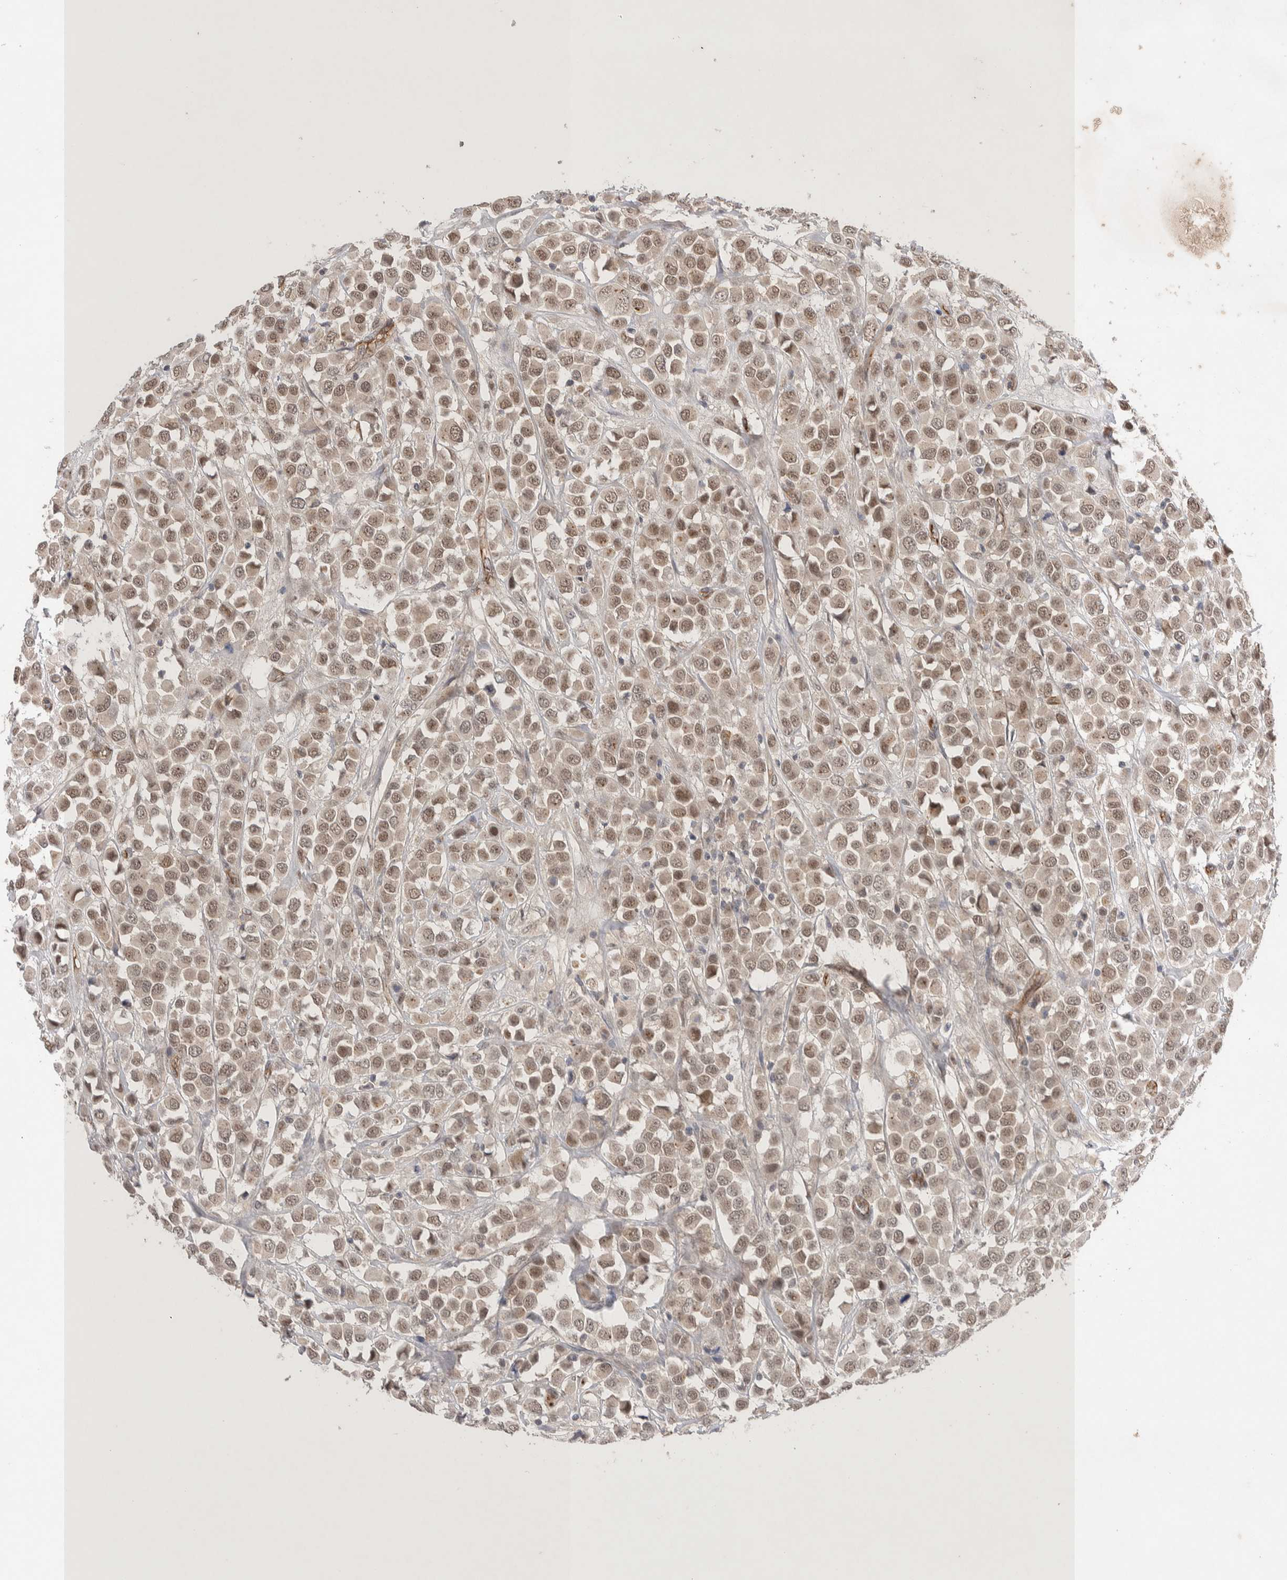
{"staining": {"intensity": "weak", "quantity": ">75%", "location": "nuclear"}, "tissue": "breast cancer", "cell_type": "Tumor cells", "image_type": "cancer", "snomed": [{"axis": "morphology", "description": "Duct carcinoma"}, {"axis": "topography", "description": "Breast"}], "caption": "Breast invasive ductal carcinoma was stained to show a protein in brown. There is low levels of weak nuclear expression in about >75% of tumor cells.", "gene": "ZNF704", "patient": {"sex": "female", "age": 61}}